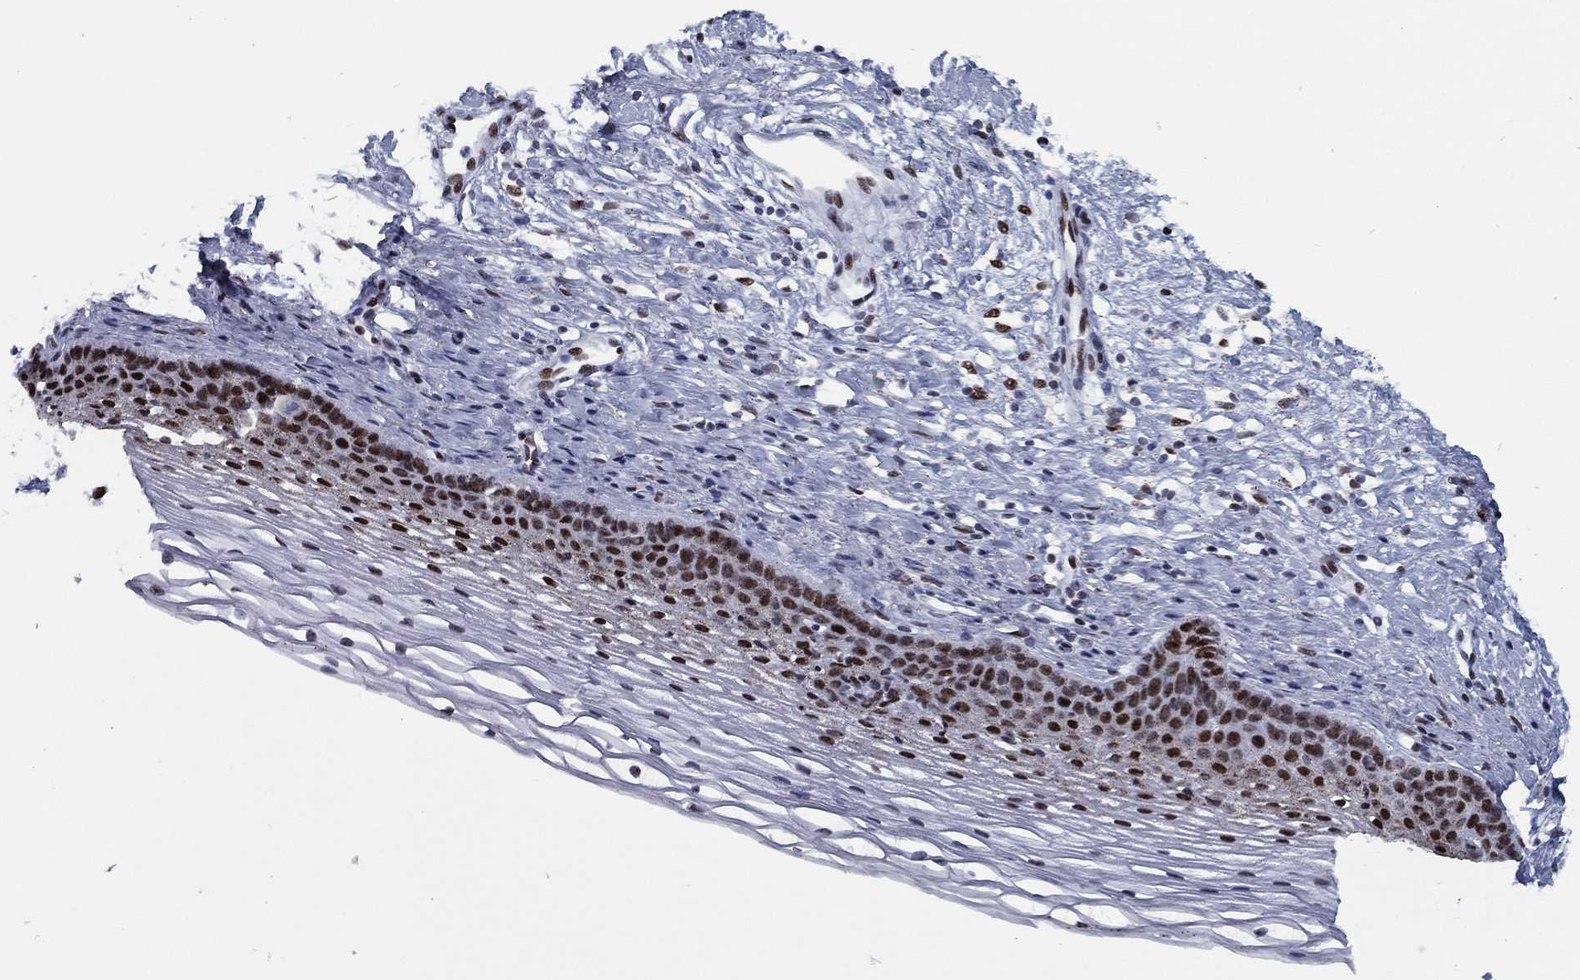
{"staining": {"intensity": "strong", "quantity": "<25%", "location": "nuclear"}, "tissue": "cervix", "cell_type": "Squamous epithelial cells", "image_type": "normal", "snomed": [{"axis": "morphology", "description": "Normal tissue, NOS"}, {"axis": "topography", "description": "Cervix"}], "caption": "Protein expression analysis of normal cervix demonstrates strong nuclear expression in approximately <25% of squamous epithelial cells. The staining was performed using DAB (3,3'-diaminobenzidine), with brown indicating positive protein expression. Nuclei are stained blue with hematoxylin.", "gene": "CYB561D2", "patient": {"sex": "female", "age": 39}}